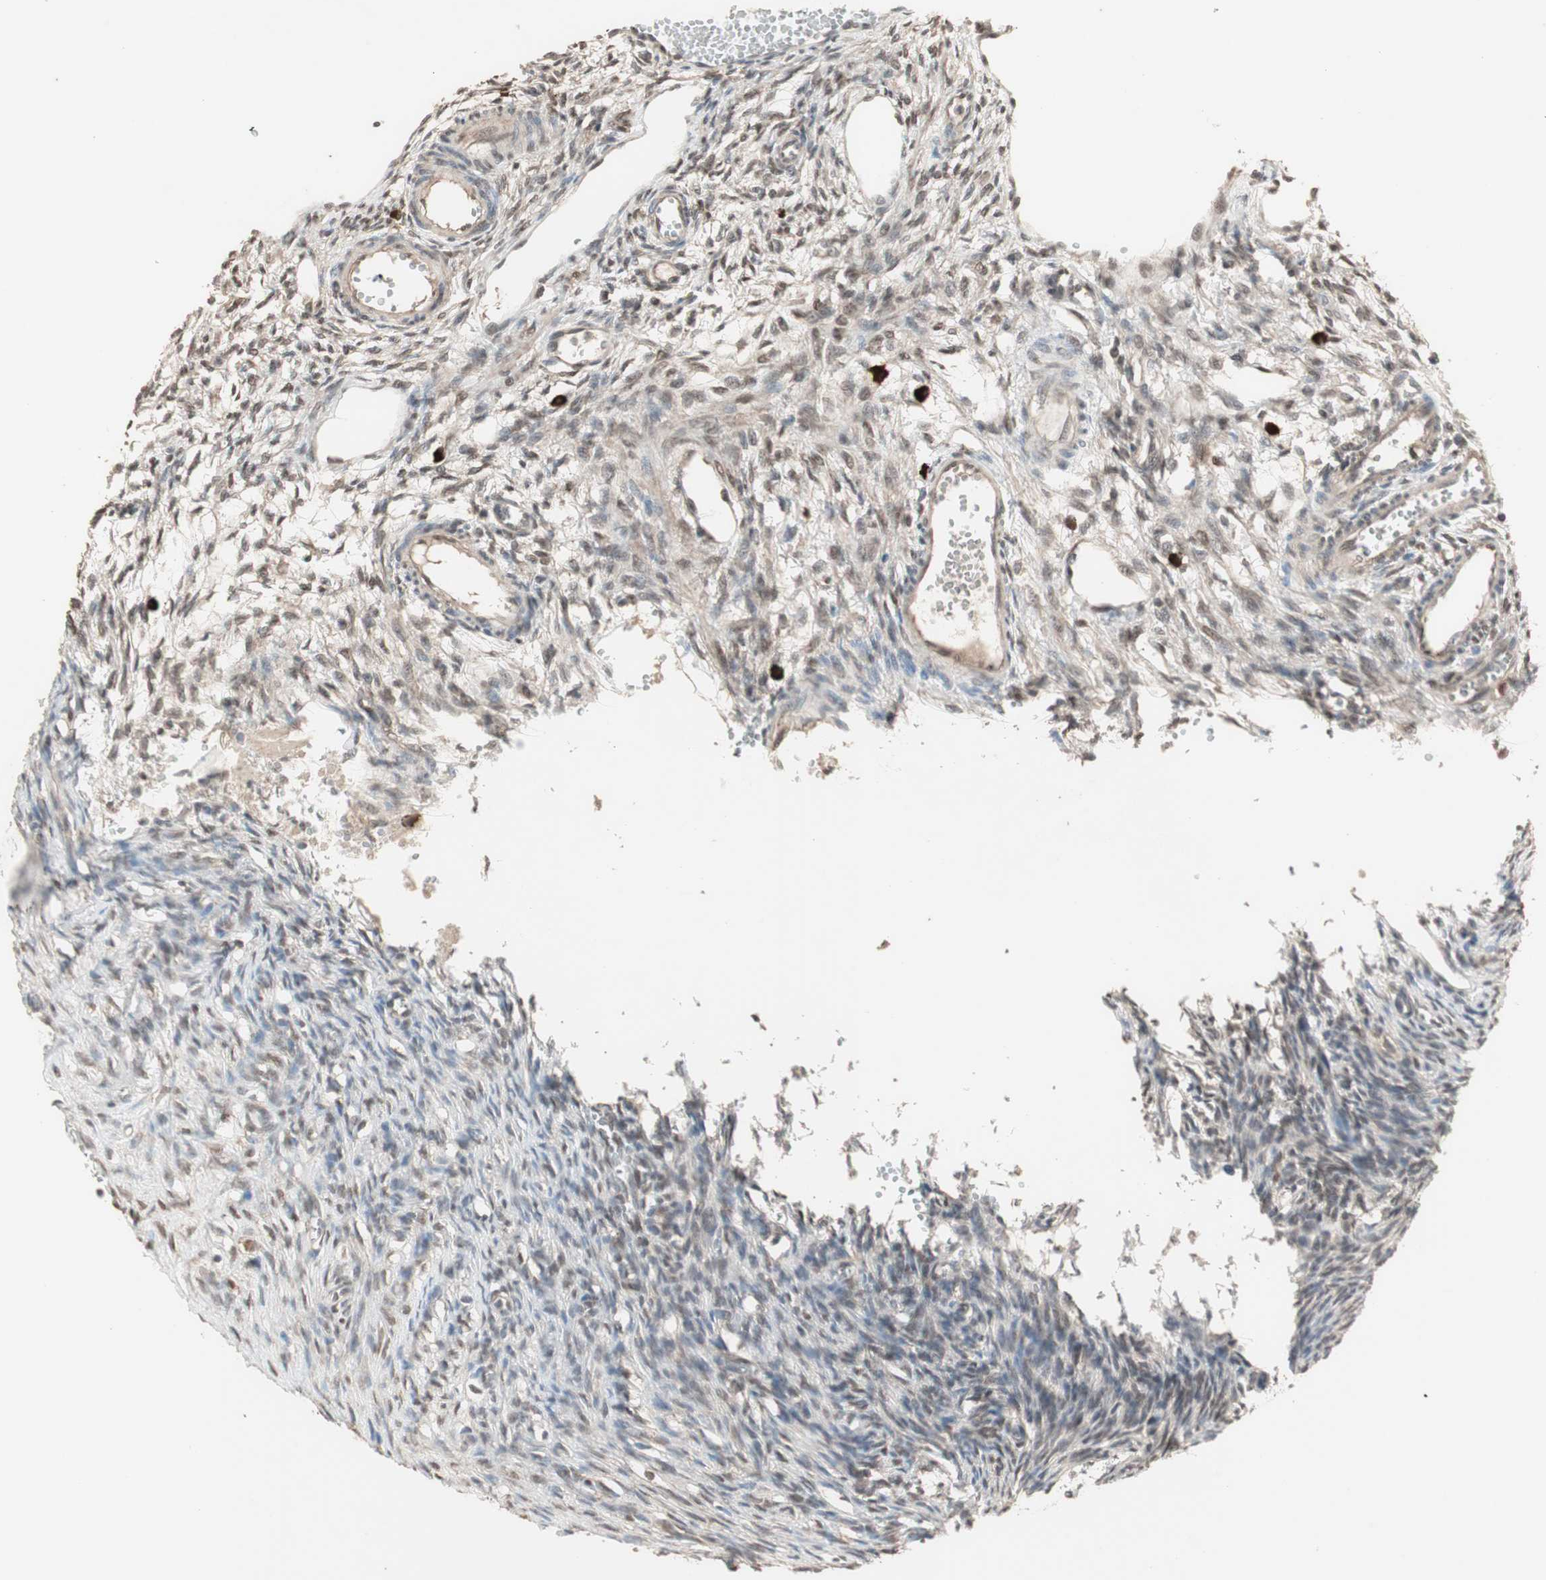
{"staining": {"intensity": "moderate", "quantity": ">75%", "location": "nuclear"}, "tissue": "ovary", "cell_type": "Follicle cells", "image_type": "normal", "snomed": [{"axis": "morphology", "description": "Normal tissue, NOS"}, {"axis": "topography", "description": "Ovary"}], "caption": "DAB (3,3'-diaminobenzidine) immunohistochemical staining of benign human ovary demonstrates moderate nuclear protein expression in about >75% of follicle cells. The staining was performed using DAB (3,3'-diaminobenzidine) to visualize the protein expression in brown, while the nuclei were stained in blue with hematoxylin (Magnification: 20x).", "gene": "ZHX2", "patient": {"sex": "female", "age": 33}}